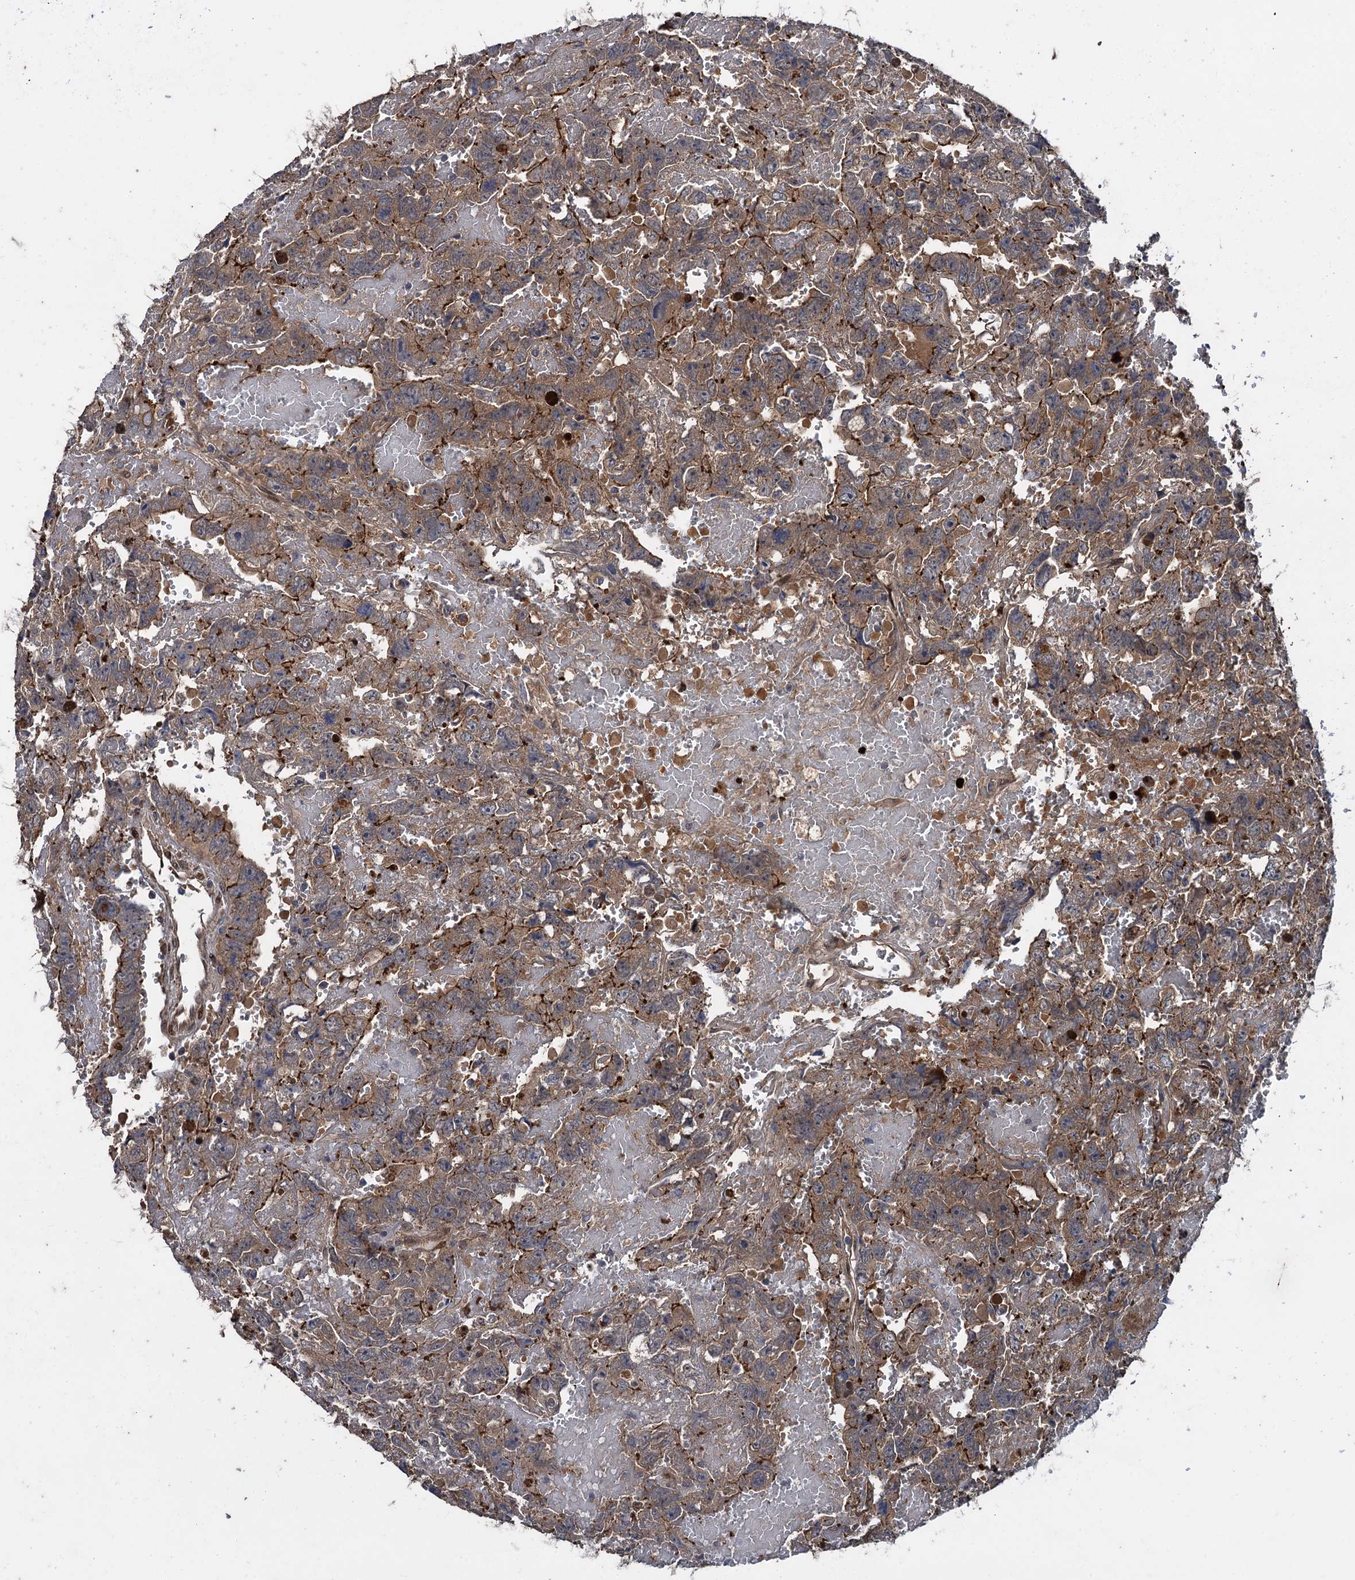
{"staining": {"intensity": "moderate", "quantity": ">75%", "location": "cytoplasmic/membranous"}, "tissue": "testis cancer", "cell_type": "Tumor cells", "image_type": "cancer", "snomed": [{"axis": "morphology", "description": "Carcinoma, Embryonal, NOS"}, {"axis": "topography", "description": "Testis"}], "caption": "Immunohistochemical staining of human testis embryonal carcinoma shows medium levels of moderate cytoplasmic/membranous protein positivity in about >75% of tumor cells. Ihc stains the protein in brown and the nuclei are stained blue.", "gene": "RHOBTB1", "patient": {"sex": "male", "age": 45}}